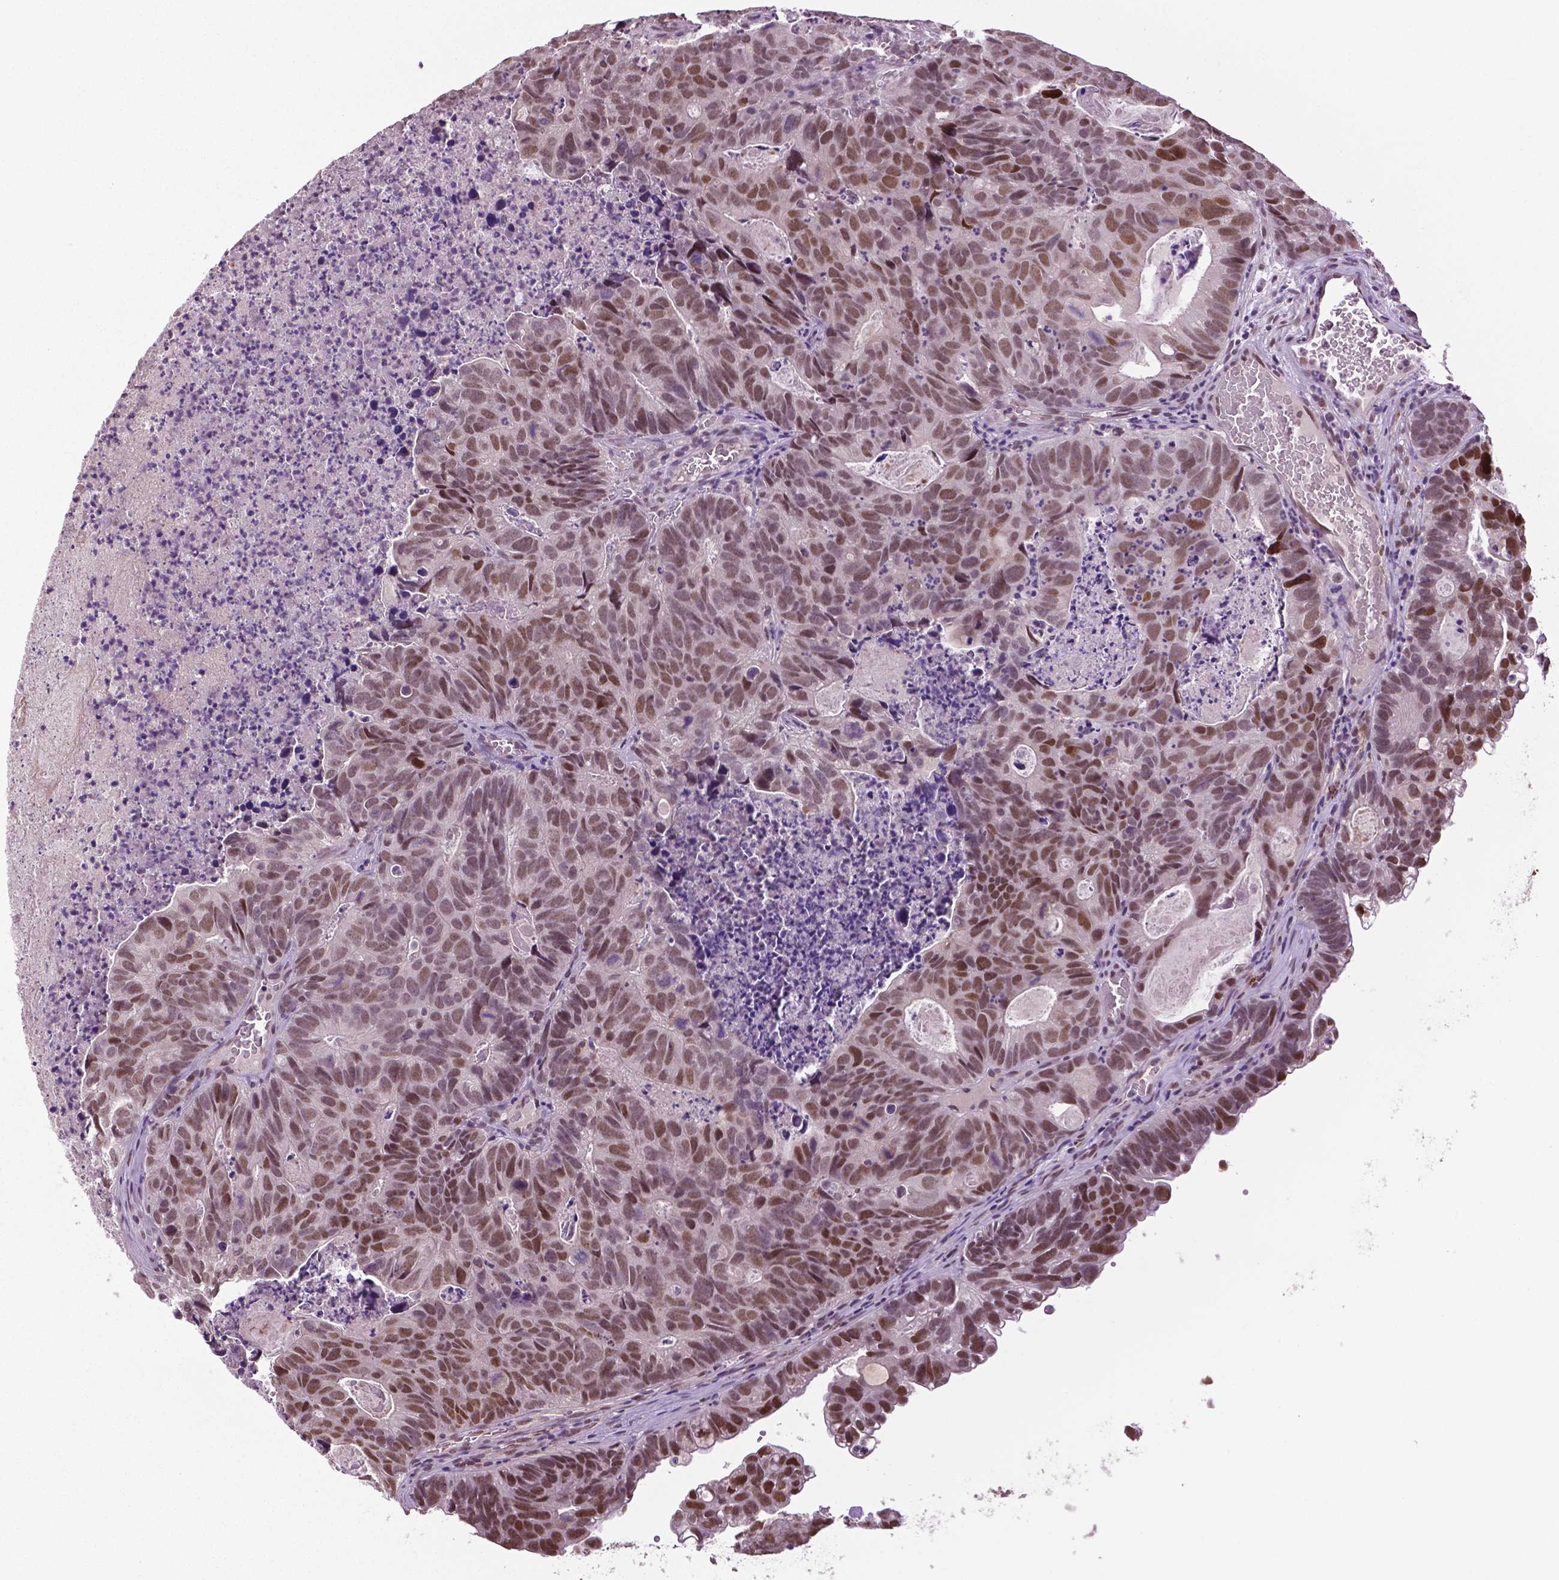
{"staining": {"intensity": "moderate", "quantity": ">75%", "location": "nuclear"}, "tissue": "head and neck cancer", "cell_type": "Tumor cells", "image_type": "cancer", "snomed": [{"axis": "morphology", "description": "Adenocarcinoma, NOS"}, {"axis": "topography", "description": "Head-Neck"}], "caption": "Immunohistochemistry (IHC) staining of head and neck cancer (adenocarcinoma), which reveals medium levels of moderate nuclear expression in approximately >75% of tumor cells indicating moderate nuclear protein positivity. The staining was performed using DAB (brown) for protein detection and nuclei were counterstained in hematoxylin (blue).", "gene": "DLX5", "patient": {"sex": "male", "age": 62}}